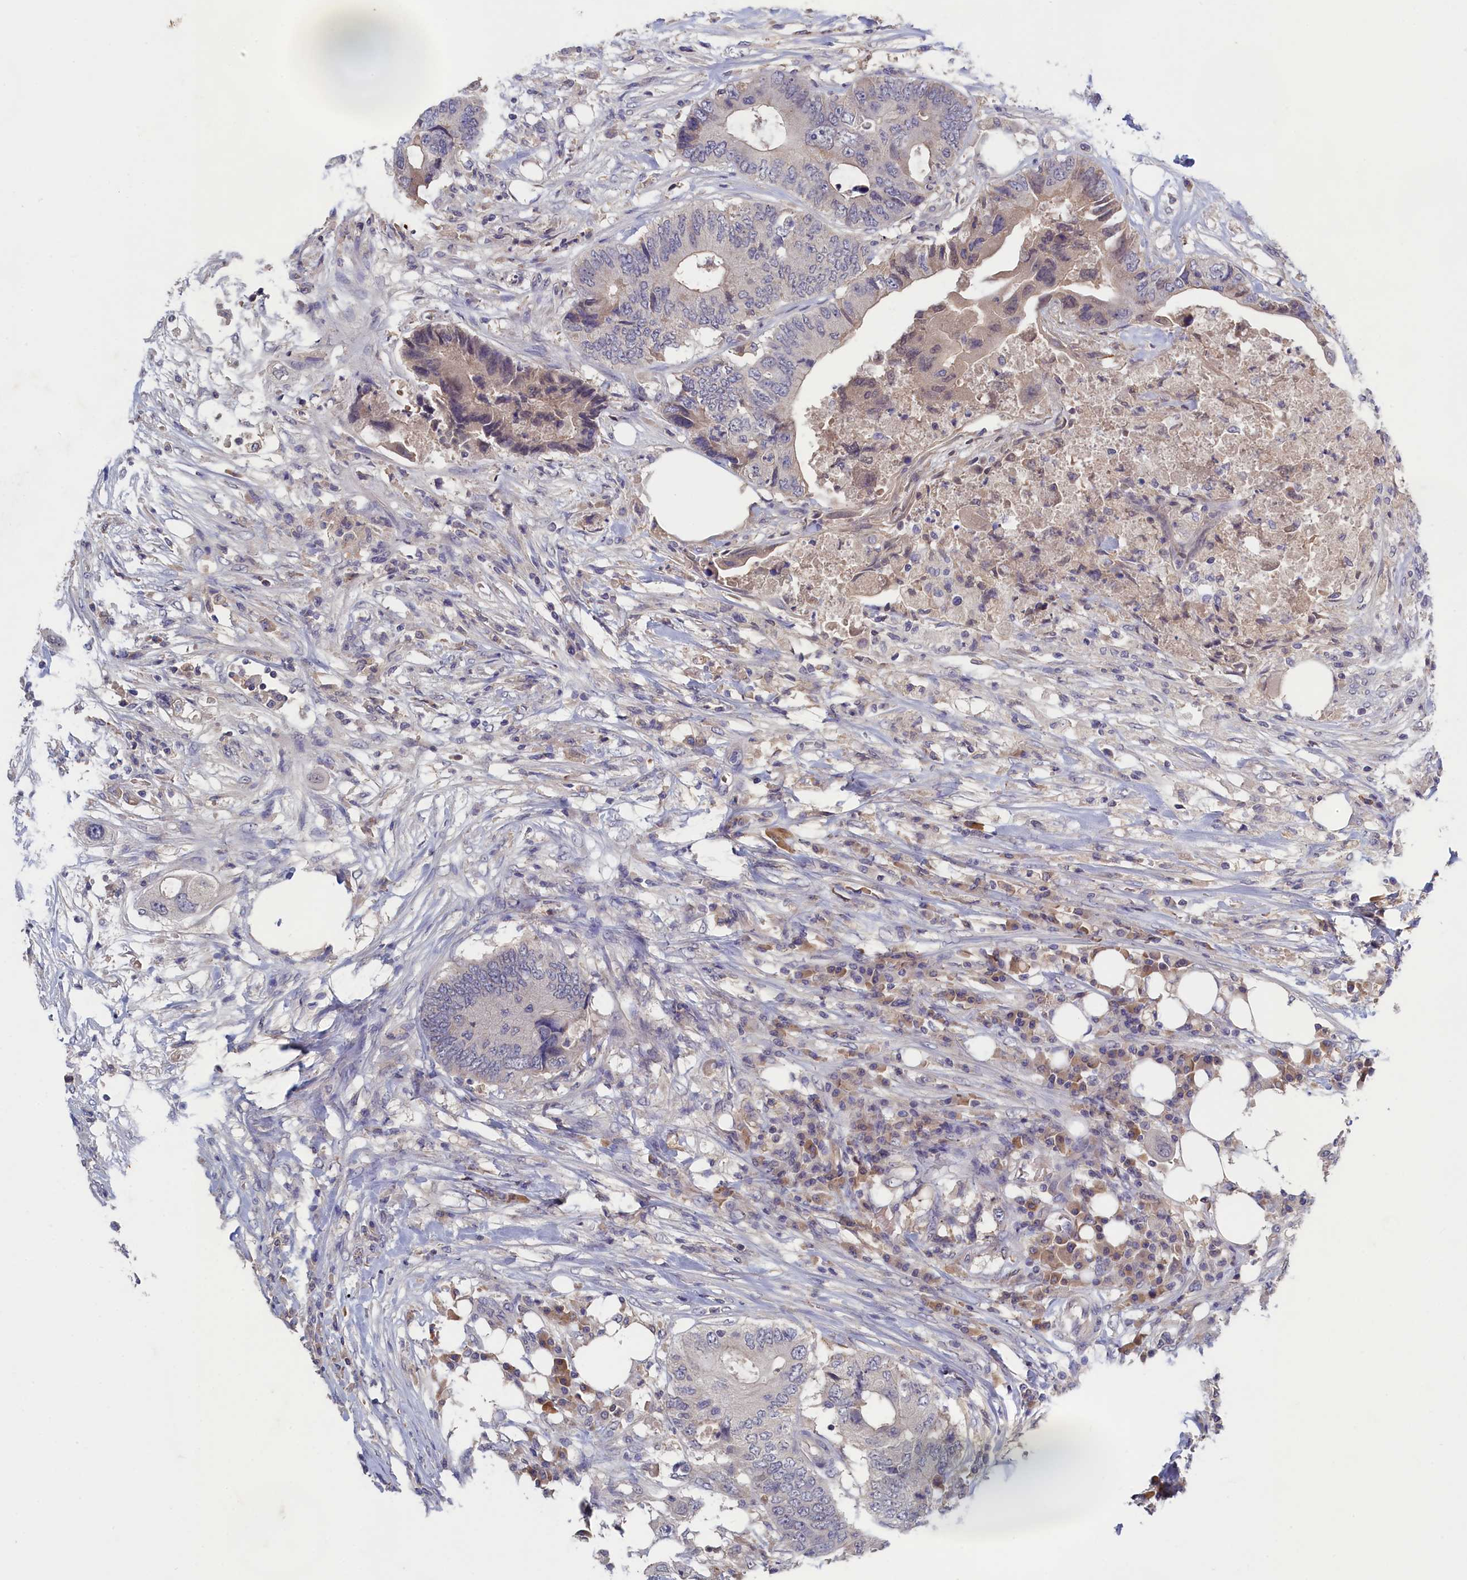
{"staining": {"intensity": "weak", "quantity": "<25%", "location": "cytoplasmic/membranous"}, "tissue": "colorectal cancer", "cell_type": "Tumor cells", "image_type": "cancer", "snomed": [{"axis": "morphology", "description": "Adenocarcinoma, NOS"}, {"axis": "topography", "description": "Colon"}], "caption": "IHC histopathology image of human colorectal cancer (adenocarcinoma) stained for a protein (brown), which shows no staining in tumor cells.", "gene": "CELF5", "patient": {"sex": "male", "age": 71}}